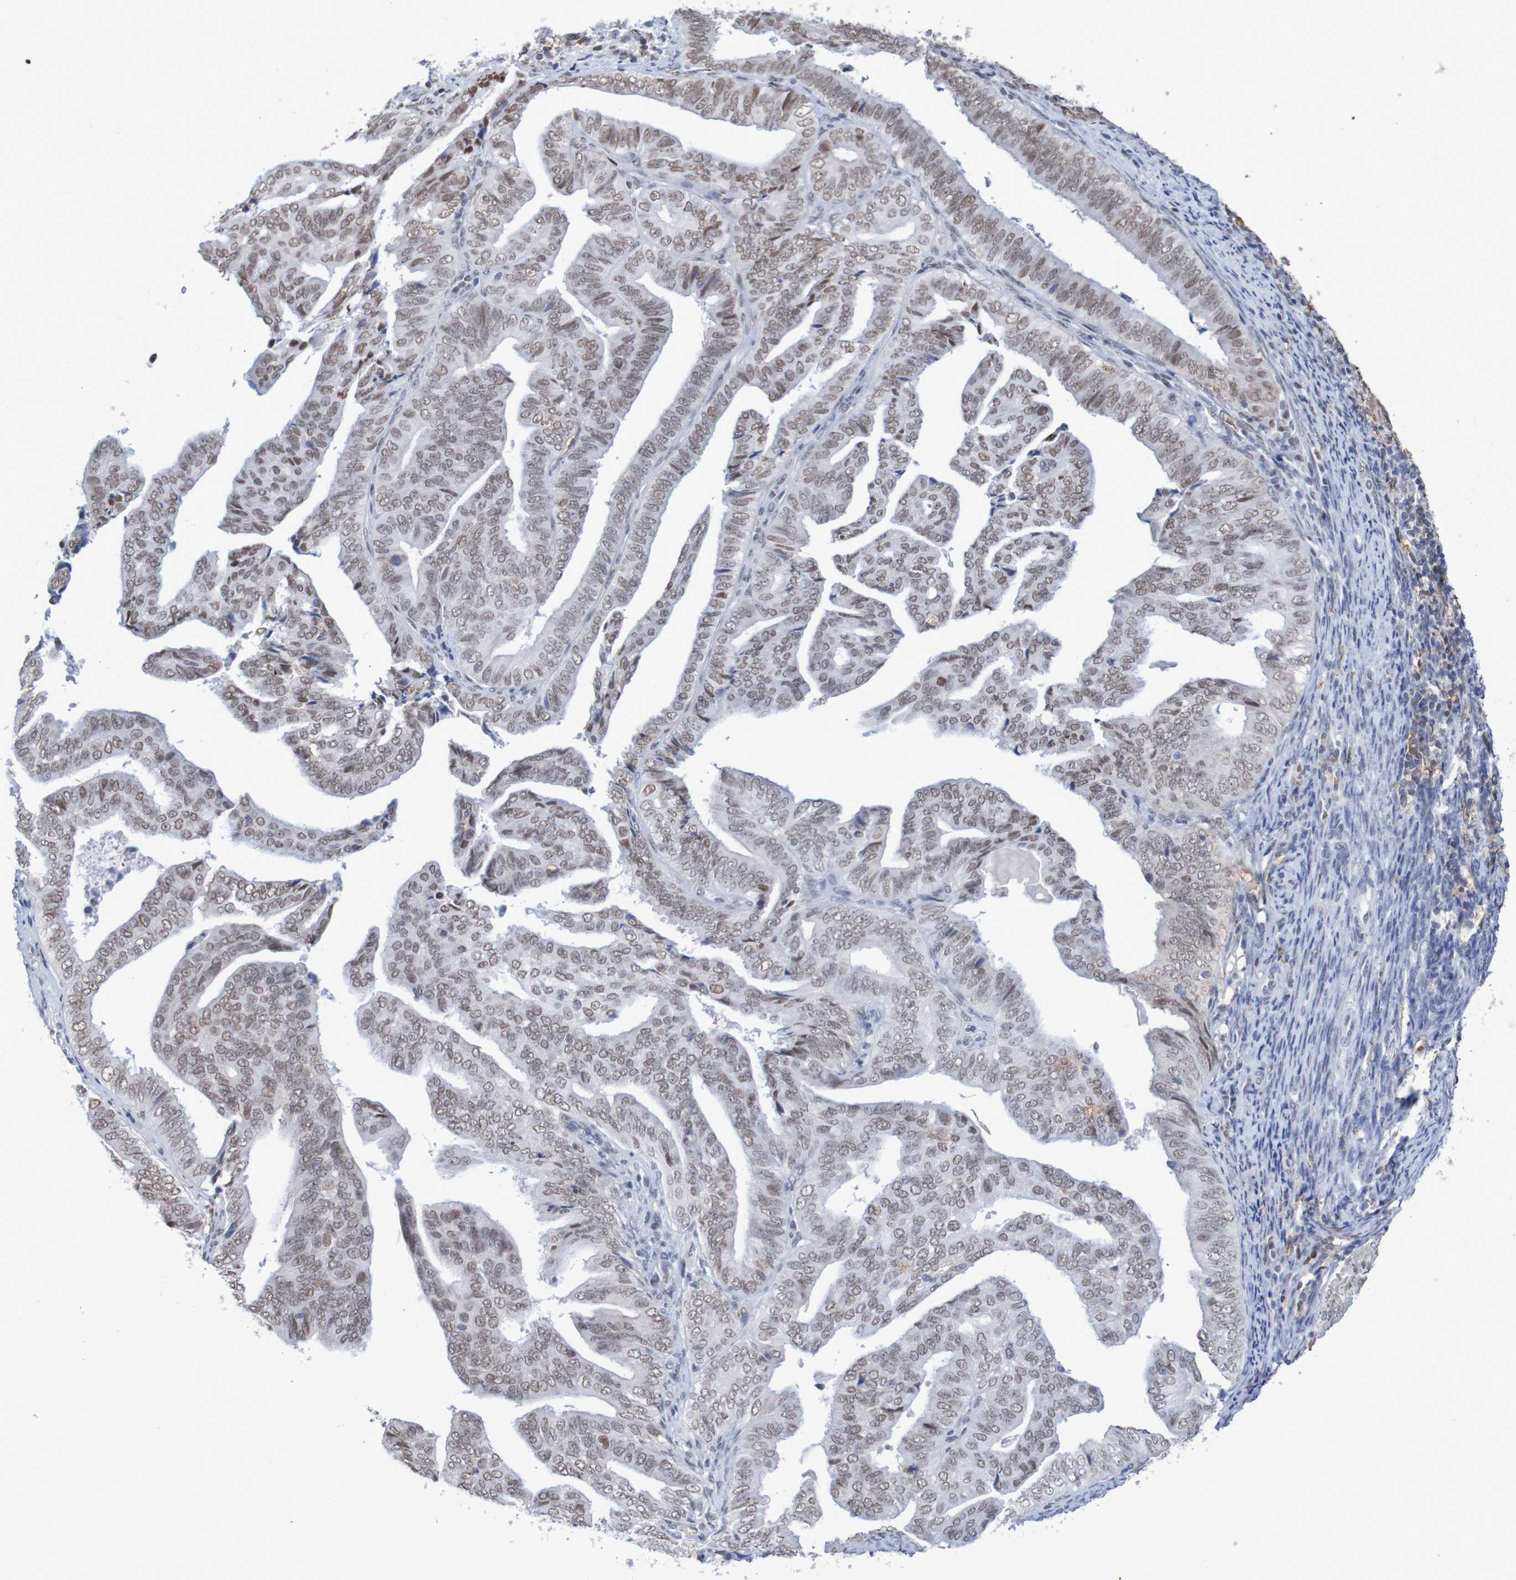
{"staining": {"intensity": "moderate", "quantity": ">75%", "location": "nuclear"}, "tissue": "endometrial cancer", "cell_type": "Tumor cells", "image_type": "cancer", "snomed": [{"axis": "morphology", "description": "Adenocarcinoma, NOS"}, {"axis": "topography", "description": "Endometrium"}], "caption": "This is a micrograph of immunohistochemistry (IHC) staining of adenocarcinoma (endometrial), which shows moderate expression in the nuclear of tumor cells.", "gene": "MRTFB", "patient": {"sex": "female", "age": 58}}